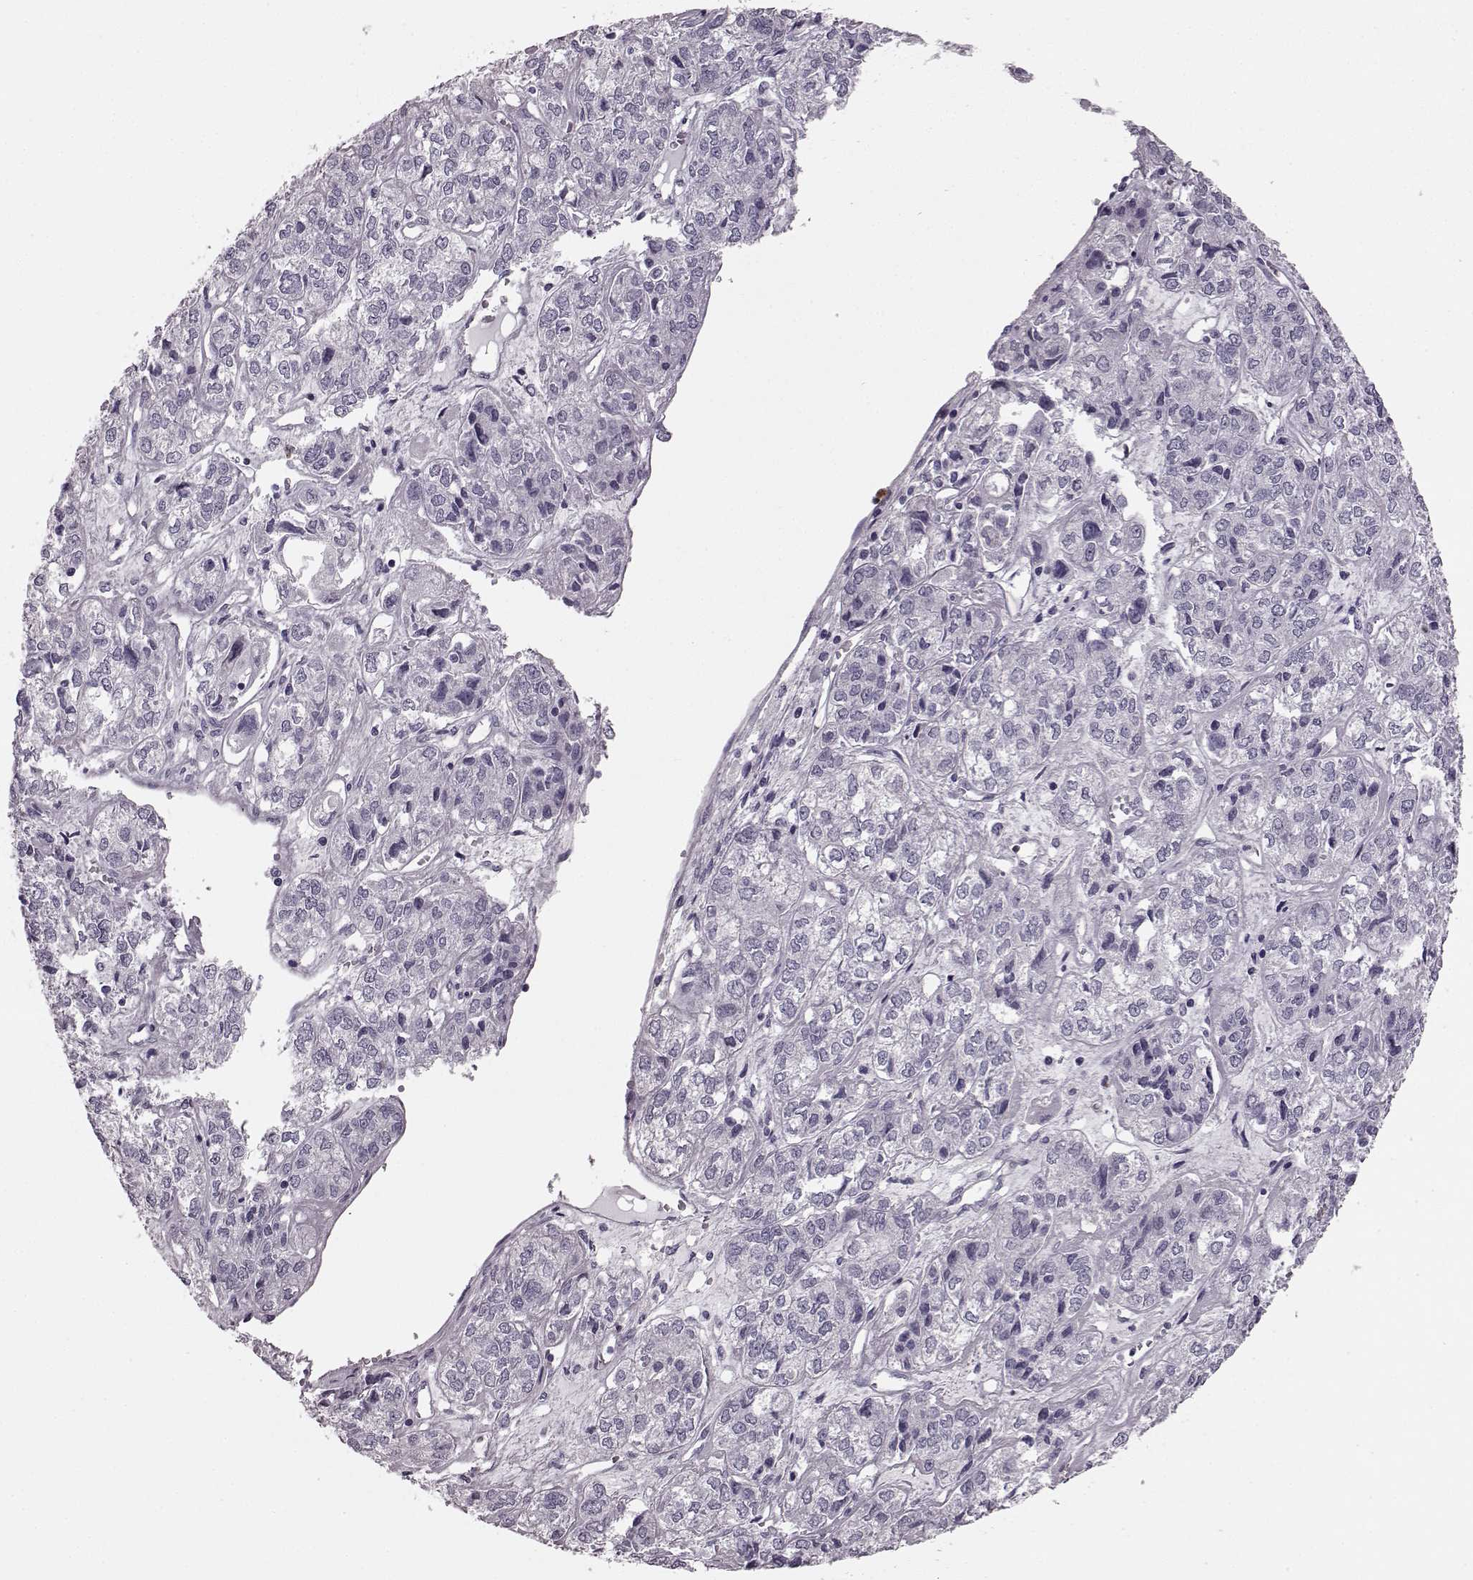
{"staining": {"intensity": "negative", "quantity": "none", "location": "none"}, "tissue": "ovarian cancer", "cell_type": "Tumor cells", "image_type": "cancer", "snomed": [{"axis": "morphology", "description": "Carcinoma, endometroid"}, {"axis": "topography", "description": "Ovary"}], "caption": "The image reveals no significant staining in tumor cells of ovarian cancer. (DAB immunohistochemistry (IHC) with hematoxylin counter stain).", "gene": "SNTG1", "patient": {"sex": "female", "age": 64}}